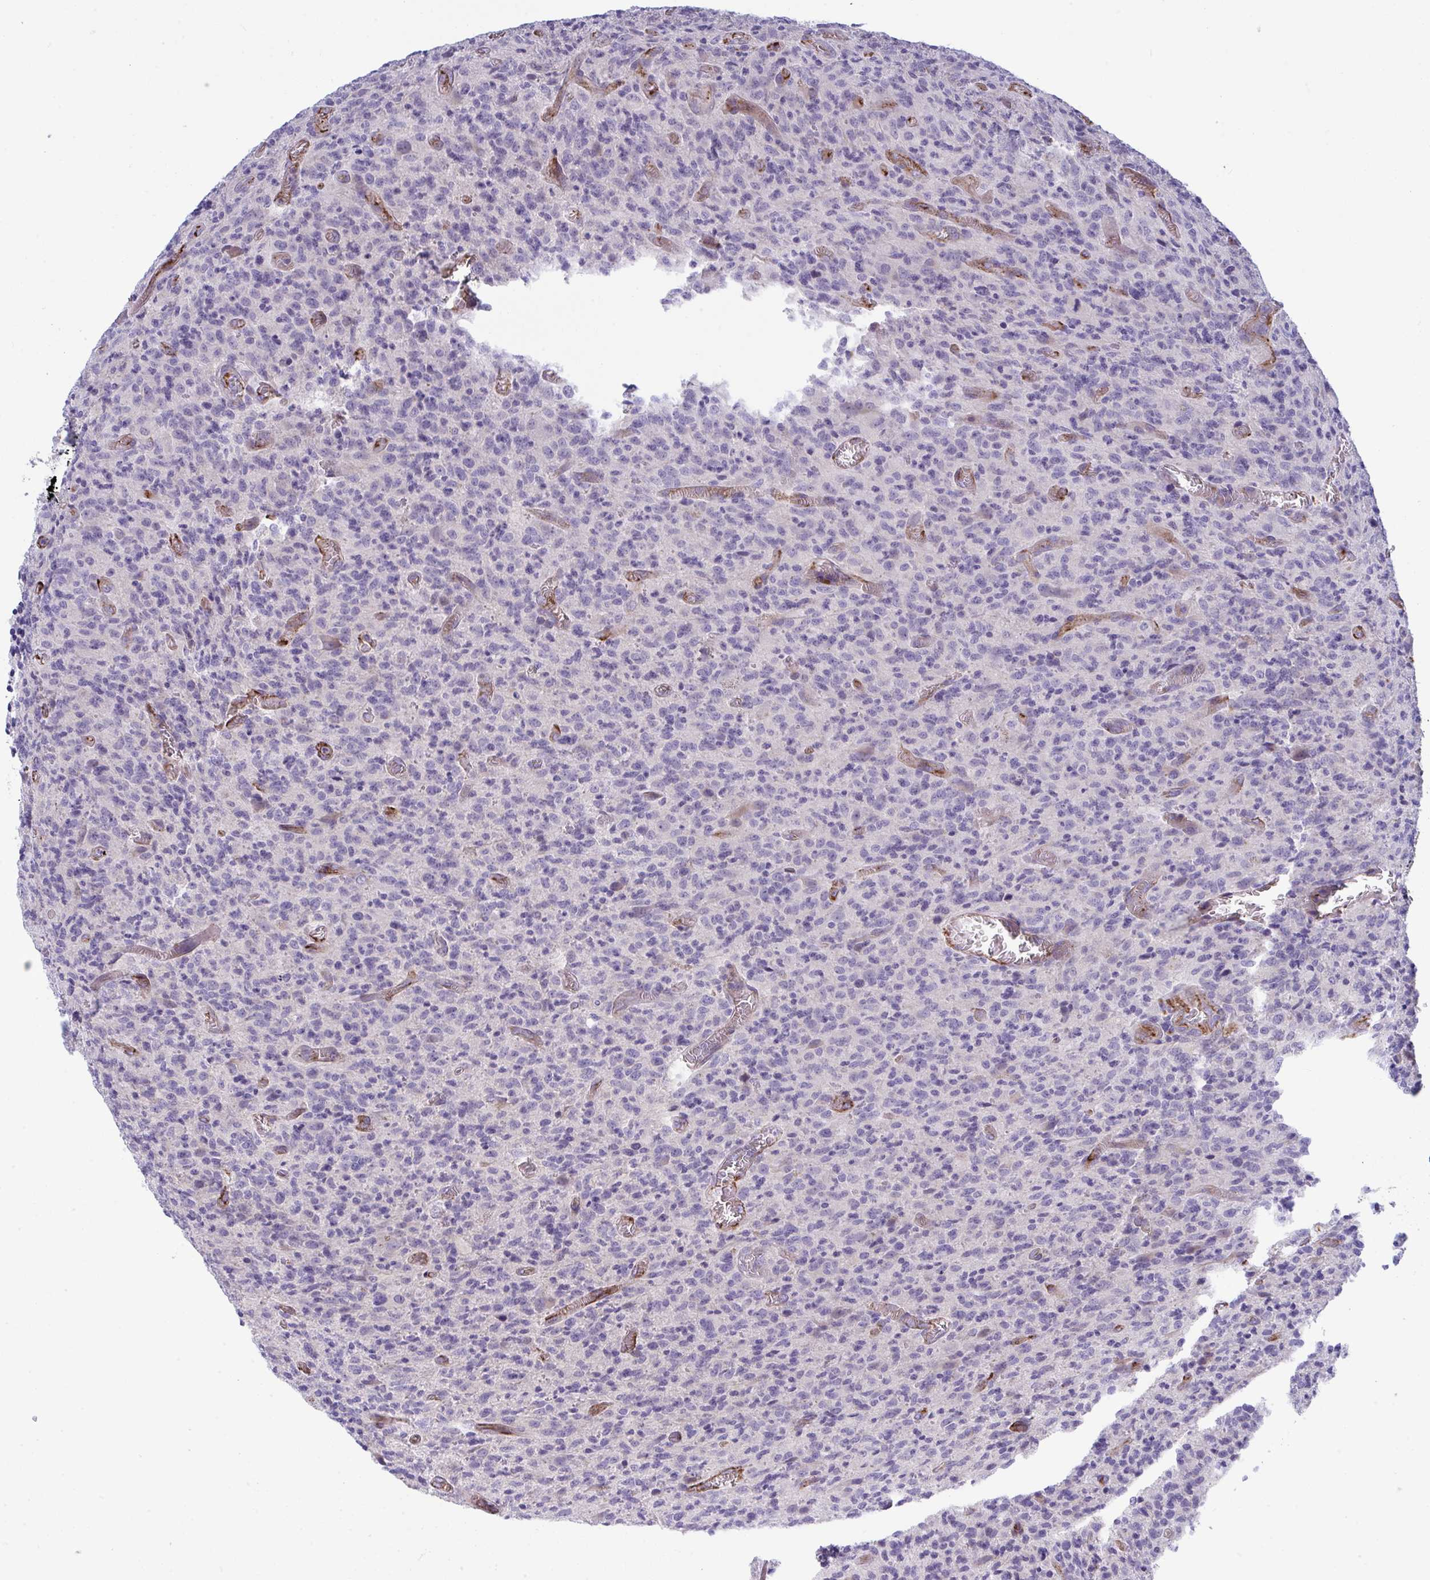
{"staining": {"intensity": "negative", "quantity": "none", "location": "none"}, "tissue": "glioma", "cell_type": "Tumor cells", "image_type": "cancer", "snomed": [{"axis": "morphology", "description": "Glioma, malignant, High grade"}, {"axis": "topography", "description": "Brain"}], "caption": "Immunohistochemical staining of human high-grade glioma (malignant) exhibits no significant expression in tumor cells.", "gene": "TOR1AIP2", "patient": {"sex": "male", "age": 76}}